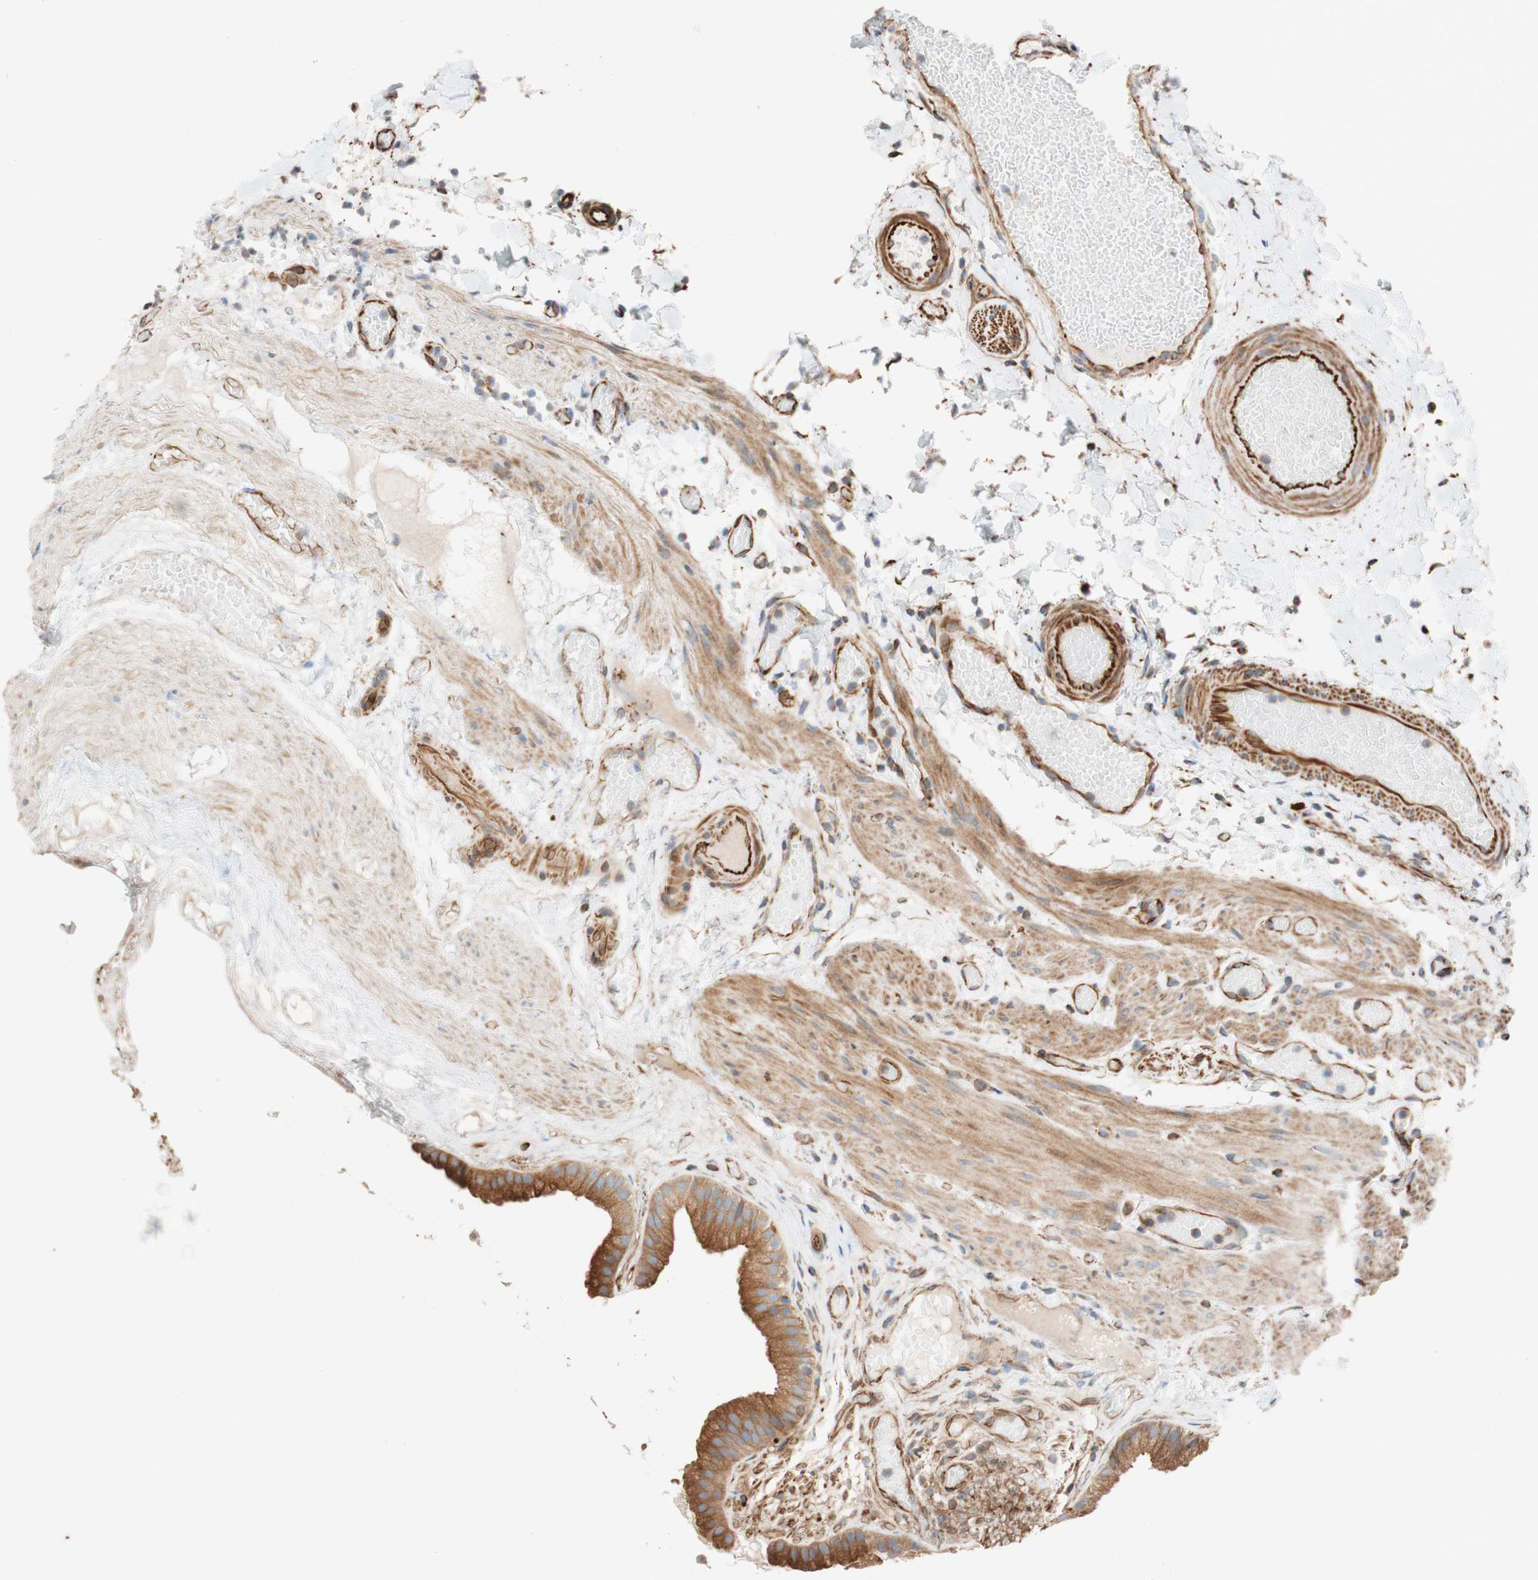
{"staining": {"intensity": "strong", "quantity": ">75%", "location": "cytoplasmic/membranous"}, "tissue": "gallbladder", "cell_type": "Glandular cells", "image_type": "normal", "snomed": [{"axis": "morphology", "description": "Normal tissue, NOS"}, {"axis": "topography", "description": "Gallbladder"}], "caption": "Immunohistochemistry photomicrograph of unremarkable gallbladder: gallbladder stained using immunohistochemistry exhibits high levels of strong protein expression localized specifically in the cytoplasmic/membranous of glandular cells, appearing as a cytoplasmic/membranous brown color.", "gene": "C1orf43", "patient": {"sex": "female", "age": 26}}